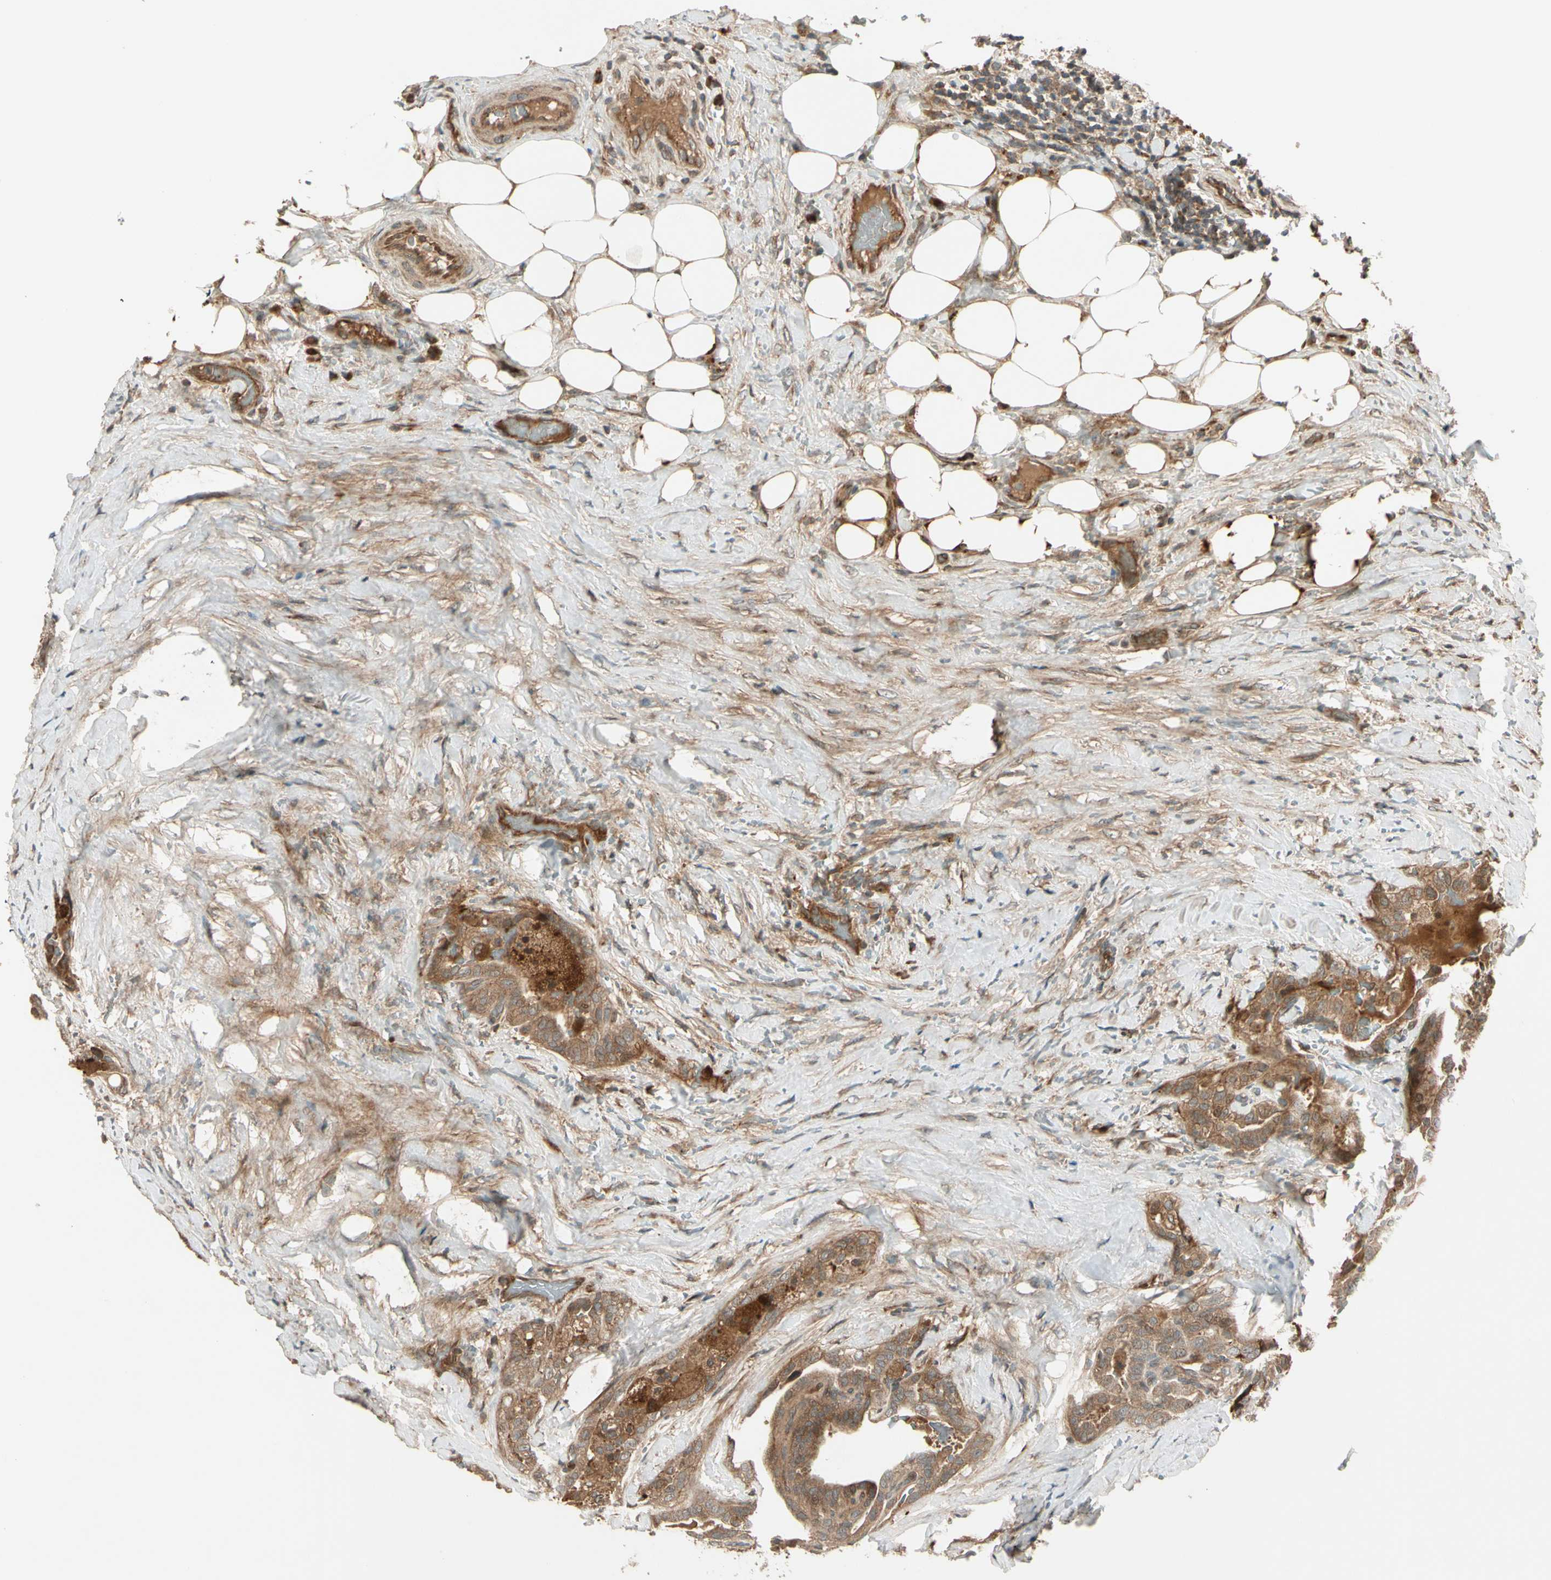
{"staining": {"intensity": "moderate", "quantity": ">75%", "location": "cytoplasmic/membranous"}, "tissue": "thyroid cancer", "cell_type": "Tumor cells", "image_type": "cancer", "snomed": [{"axis": "morphology", "description": "Papillary adenocarcinoma, NOS"}, {"axis": "topography", "description": "Thyroid gland"}], "caption": "Papillary adenocarcinoma (thyroid) was stained to show a protein in brown. There is medium levels of moderate cytoplasmic/membranous staining in about >75% of tumor cells. The staining is performed using DAB (3,3'-diaminobenzidine) brown chromogen to label protein expression. The nuclei are counter-stained blue using hematoxylin.", "gene": "ACVR1C", "patient": {"sex": "male", "age": 77}}